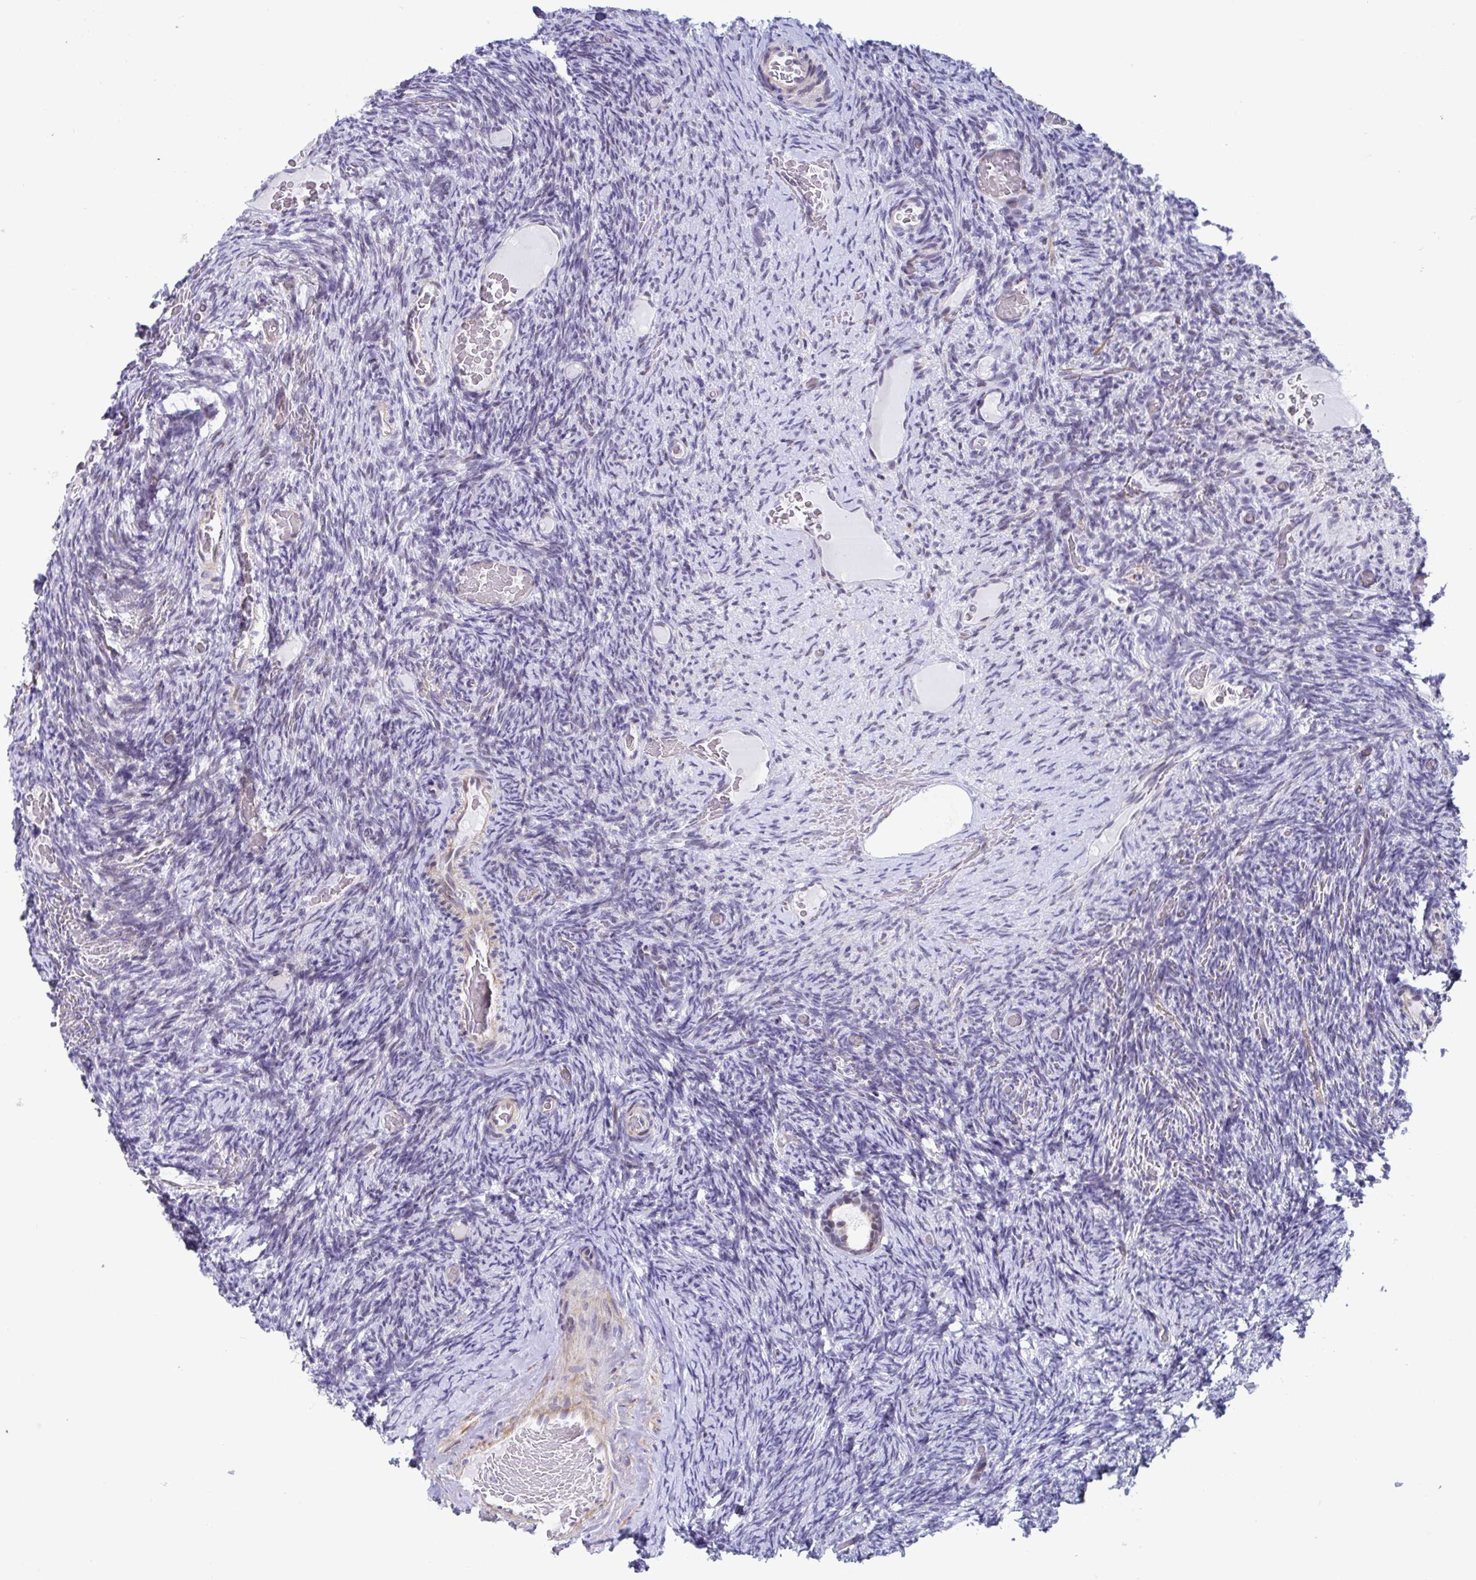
{"staining": {"intensity": "weak", "quantity": "25%-75%", "location": "cytoplasmic/membranous"}, "tissue": "ovary", "cell_type": "Follicle cells", "image_type": "normal", "snomed": [{"axis": "morphology", "description": "Normal tissue, NOS"}, {"axis": "topography", "description": "Ovary"}], "caption": "This micrograph shows immunohistochemistry (IHC) staining of benign human ovary, with low weak cytoplasmic/membranous staining in about 25%-75% of follicle cells.", "gene": "WDR72", "patient": {"sex": "female", "age": 34}}